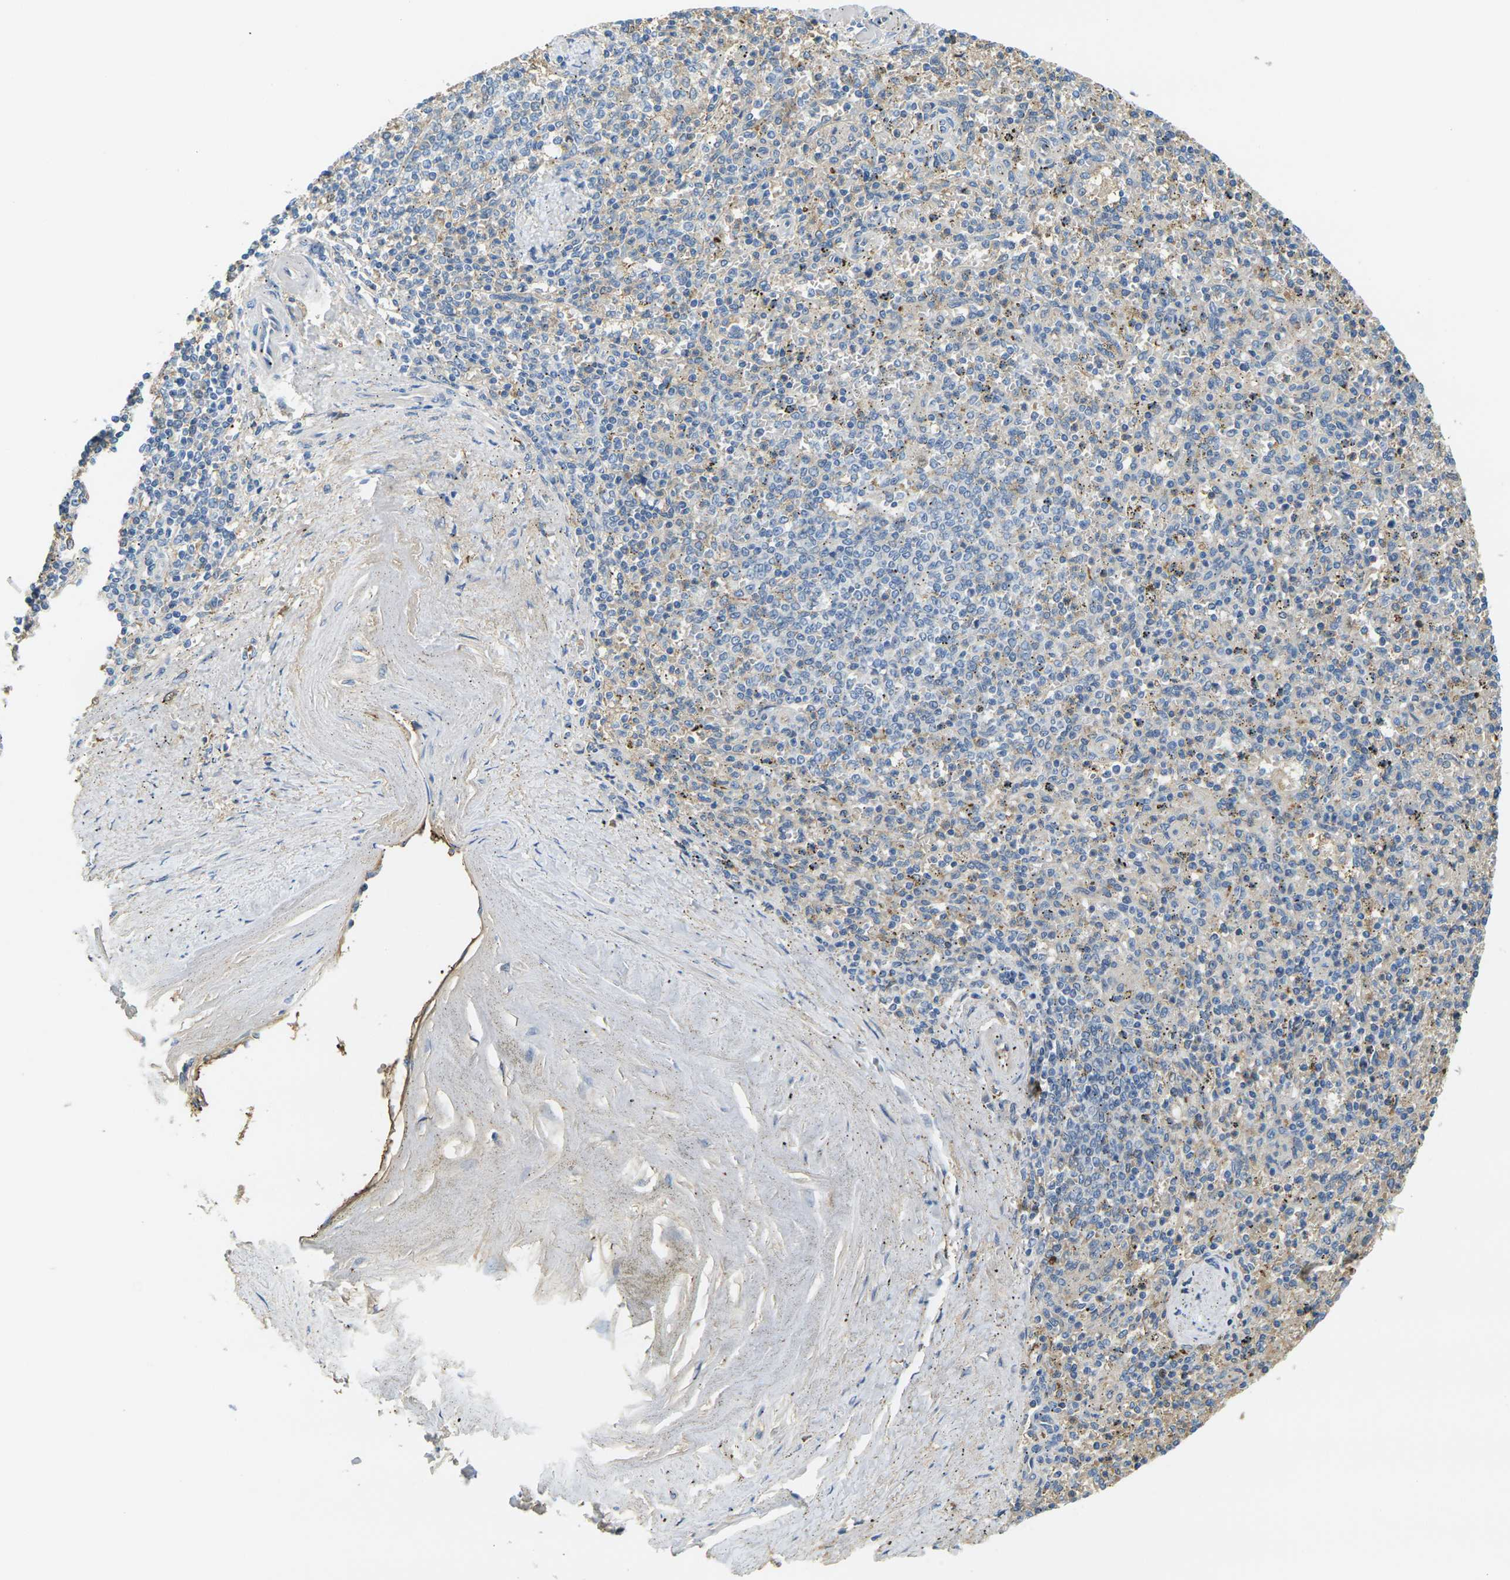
{"staining": {"intensity": "weak", "quantity": "<25%", "location": "cytoplasmic/membranous"}, "tissue": "spleen", "cell_type": "Cells in red pulp", "image_type": "normal", "snomed": [{"axis": "morphology", "description": "Normal tissue, NOS"}, {"axis": "topography", "description": "Spleen"}], "caption": "Cells in red pulp are negative for protein expression in normal human spleen. Nuclei are stained in blue.", "gene": "PLCD1", "patient": {"sex": "male", "age": 72}}